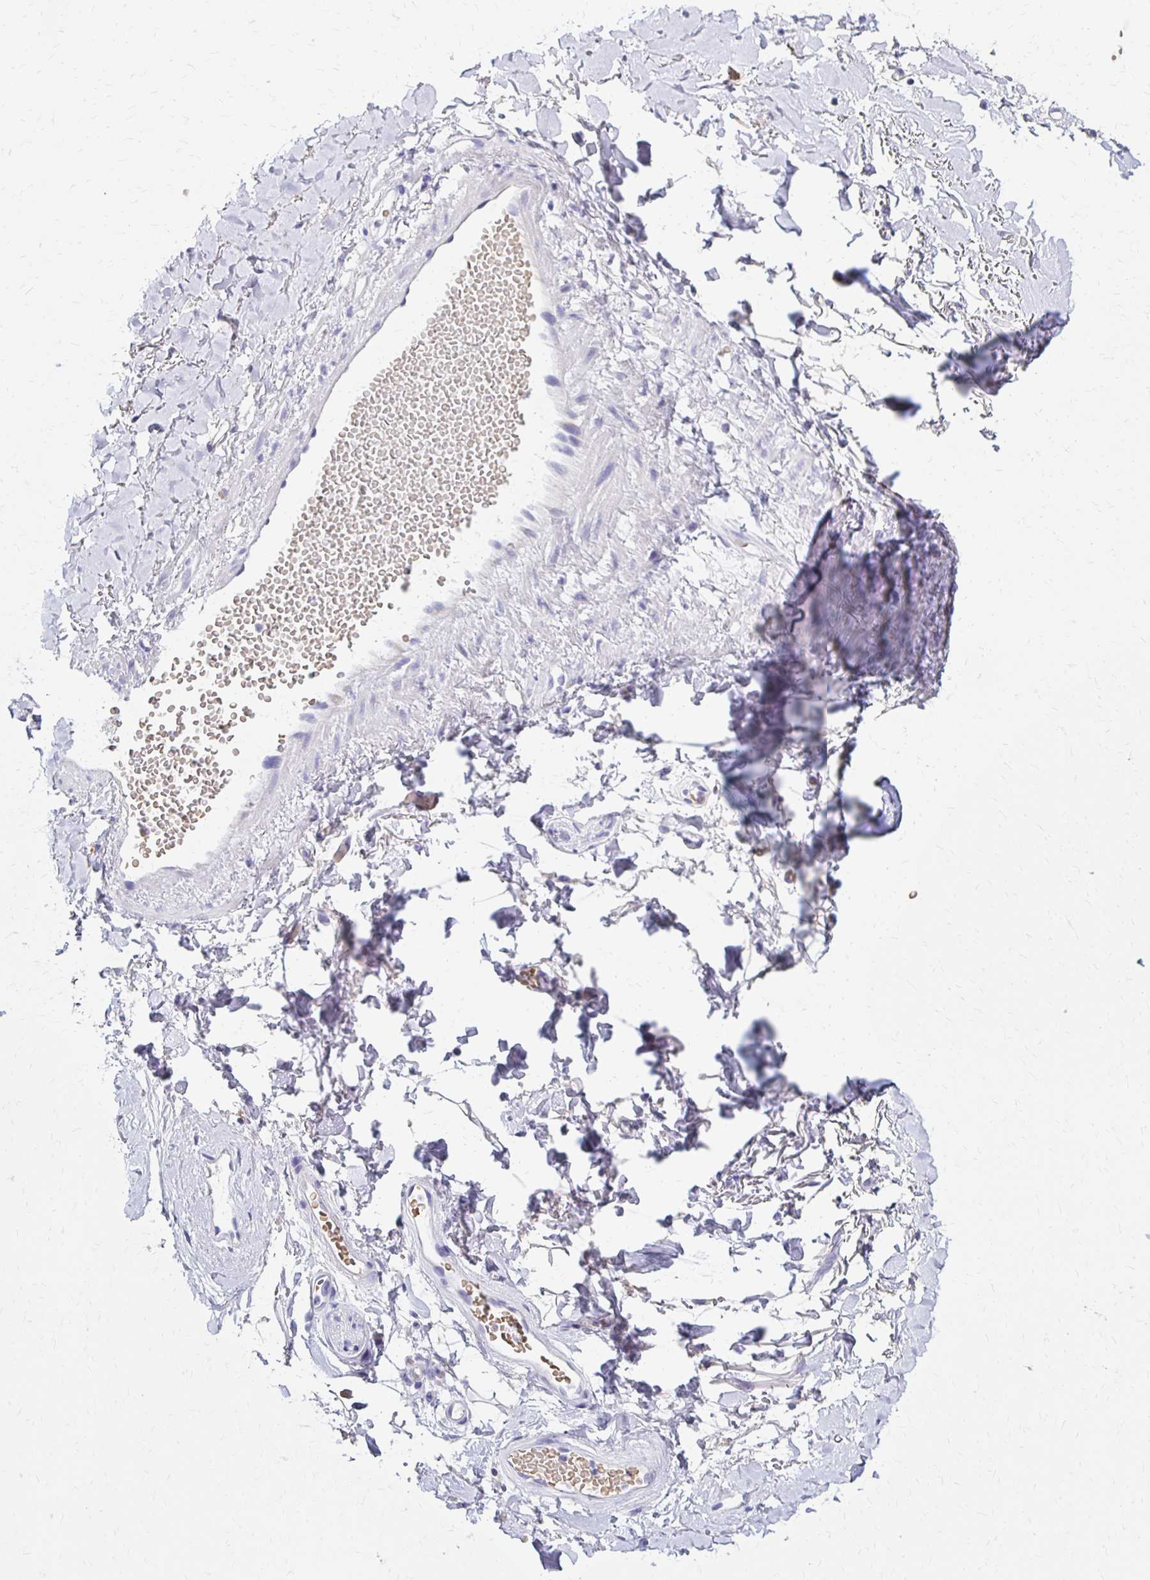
{"staining": {"intensity": "negative", "quantity": "none", "location": "none"}, "tissue": "adipose tissue", "cell_type": "Adipocytes", "image_type": "normal", "snomed": [{"axis": "morphology", "description": "Normal tissue, NOS"}, {"axis": "topography", "description": "Anal"}, {"axis": "topography", "description": "Peripheral nerve tissue"}], "caption": "DAB (3,3'-diaminobenzidine) immunohistochemical staining of unremarkable adipose tissue demonstrates no significant staining in adipocytes. Nuclei are stained in blue.", "gene": "FNTB", "patient": {"sex": "male", "age": 78}}